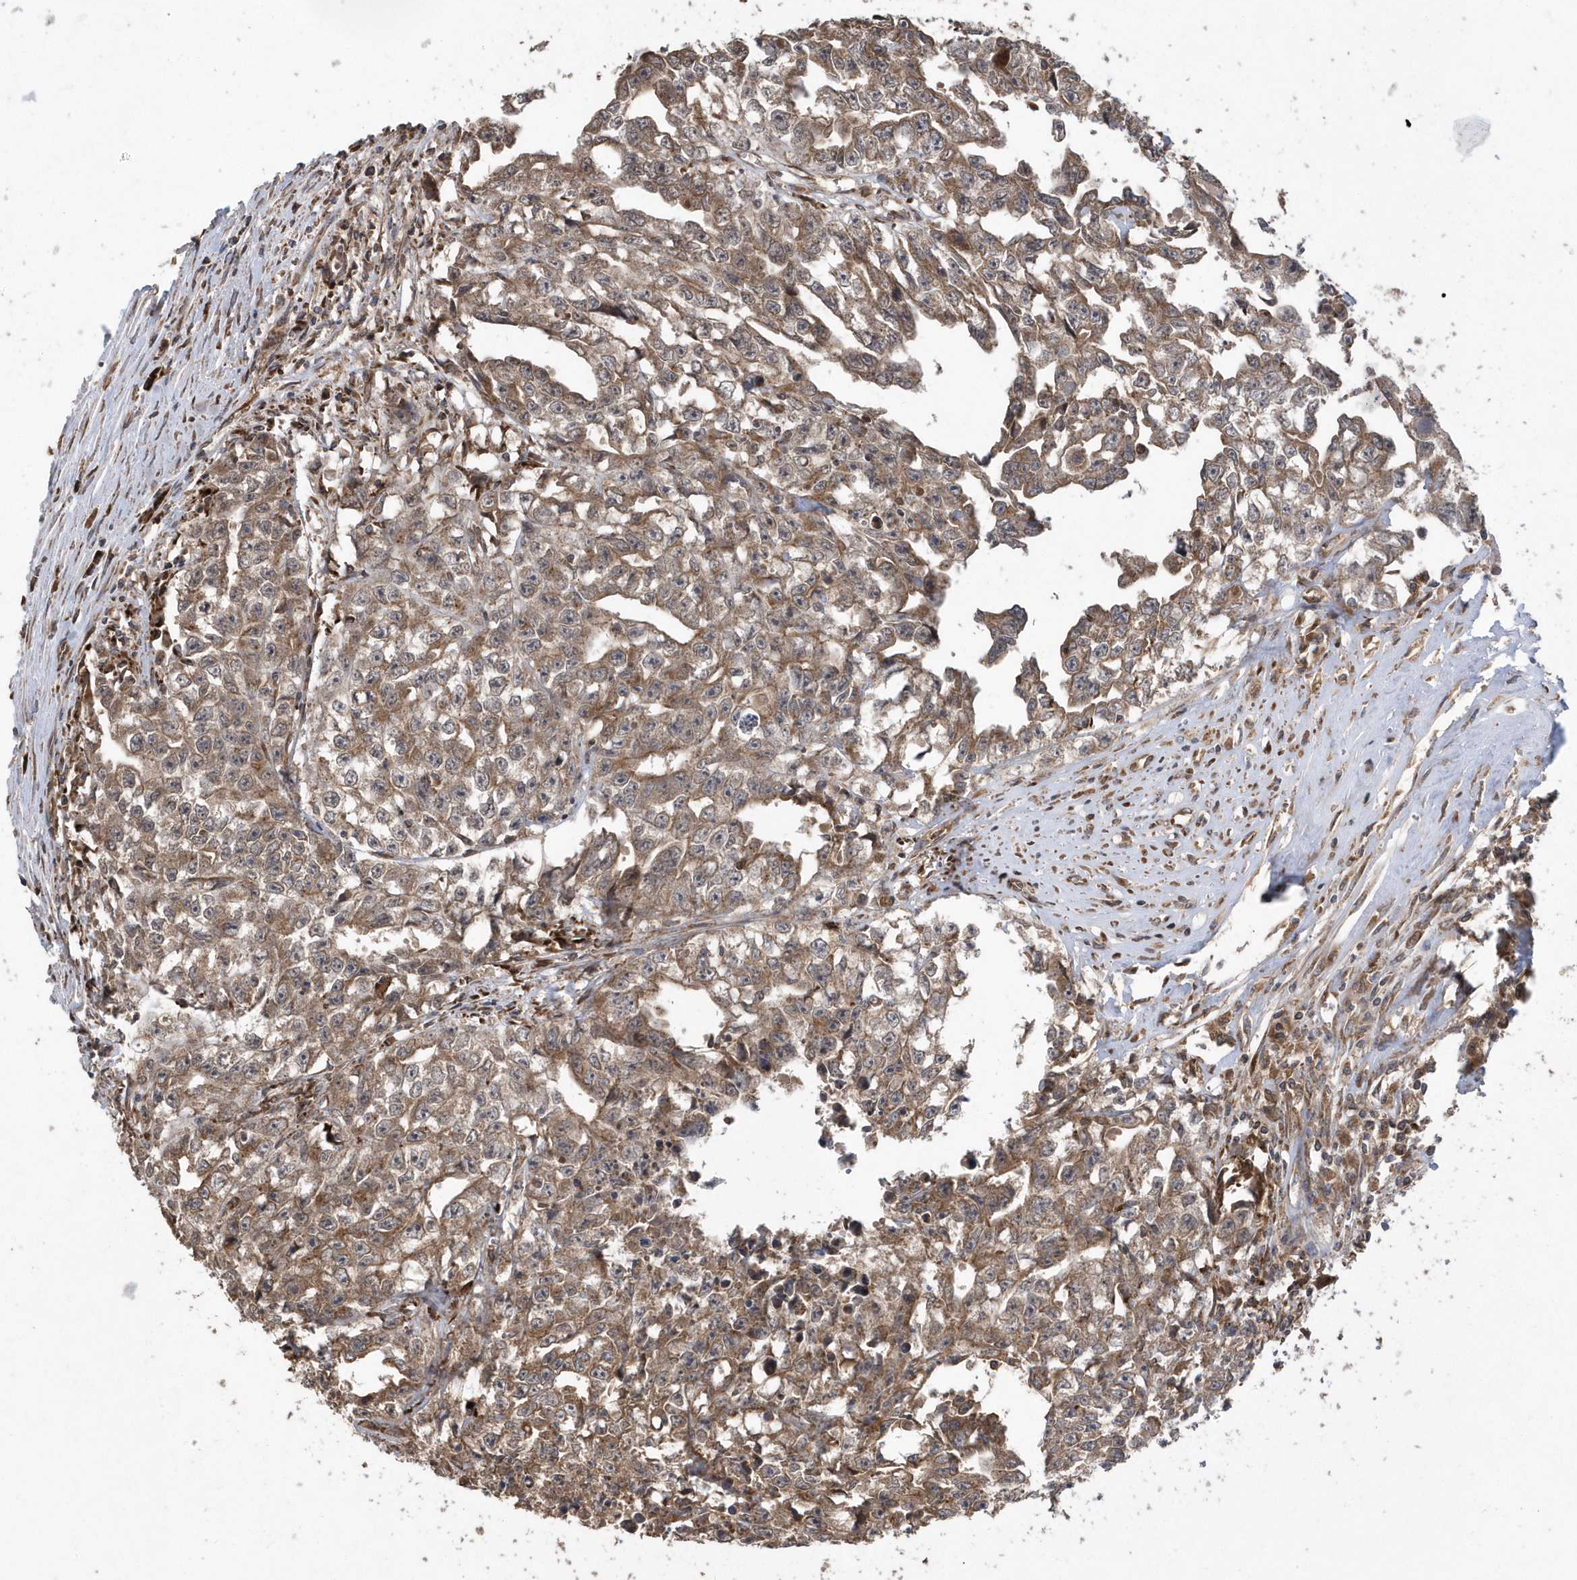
{"staining": {"intensity": "moderate", "quantity": ">75%", "location": "cytoplasmic/membranous"}, "tissue": "testis cancer", "cell_type": "Tumor cells", "image_type": "cancer", "snomed": [{"axis": "morphology", "description": "Seminoma, NOS"}, {"axis": "morphology", "description": "Carcinoma, Embryonal, NOS"}, {"axis": "topography", "description": "Testis"}], "caption": "Testis cancer (seminoma) stained for a protein reveals moderate cytoplasmic/membranous positivity in tumor cells.", "gene": "WASHC5", "patient": {"sex": "male", "age": 43}}